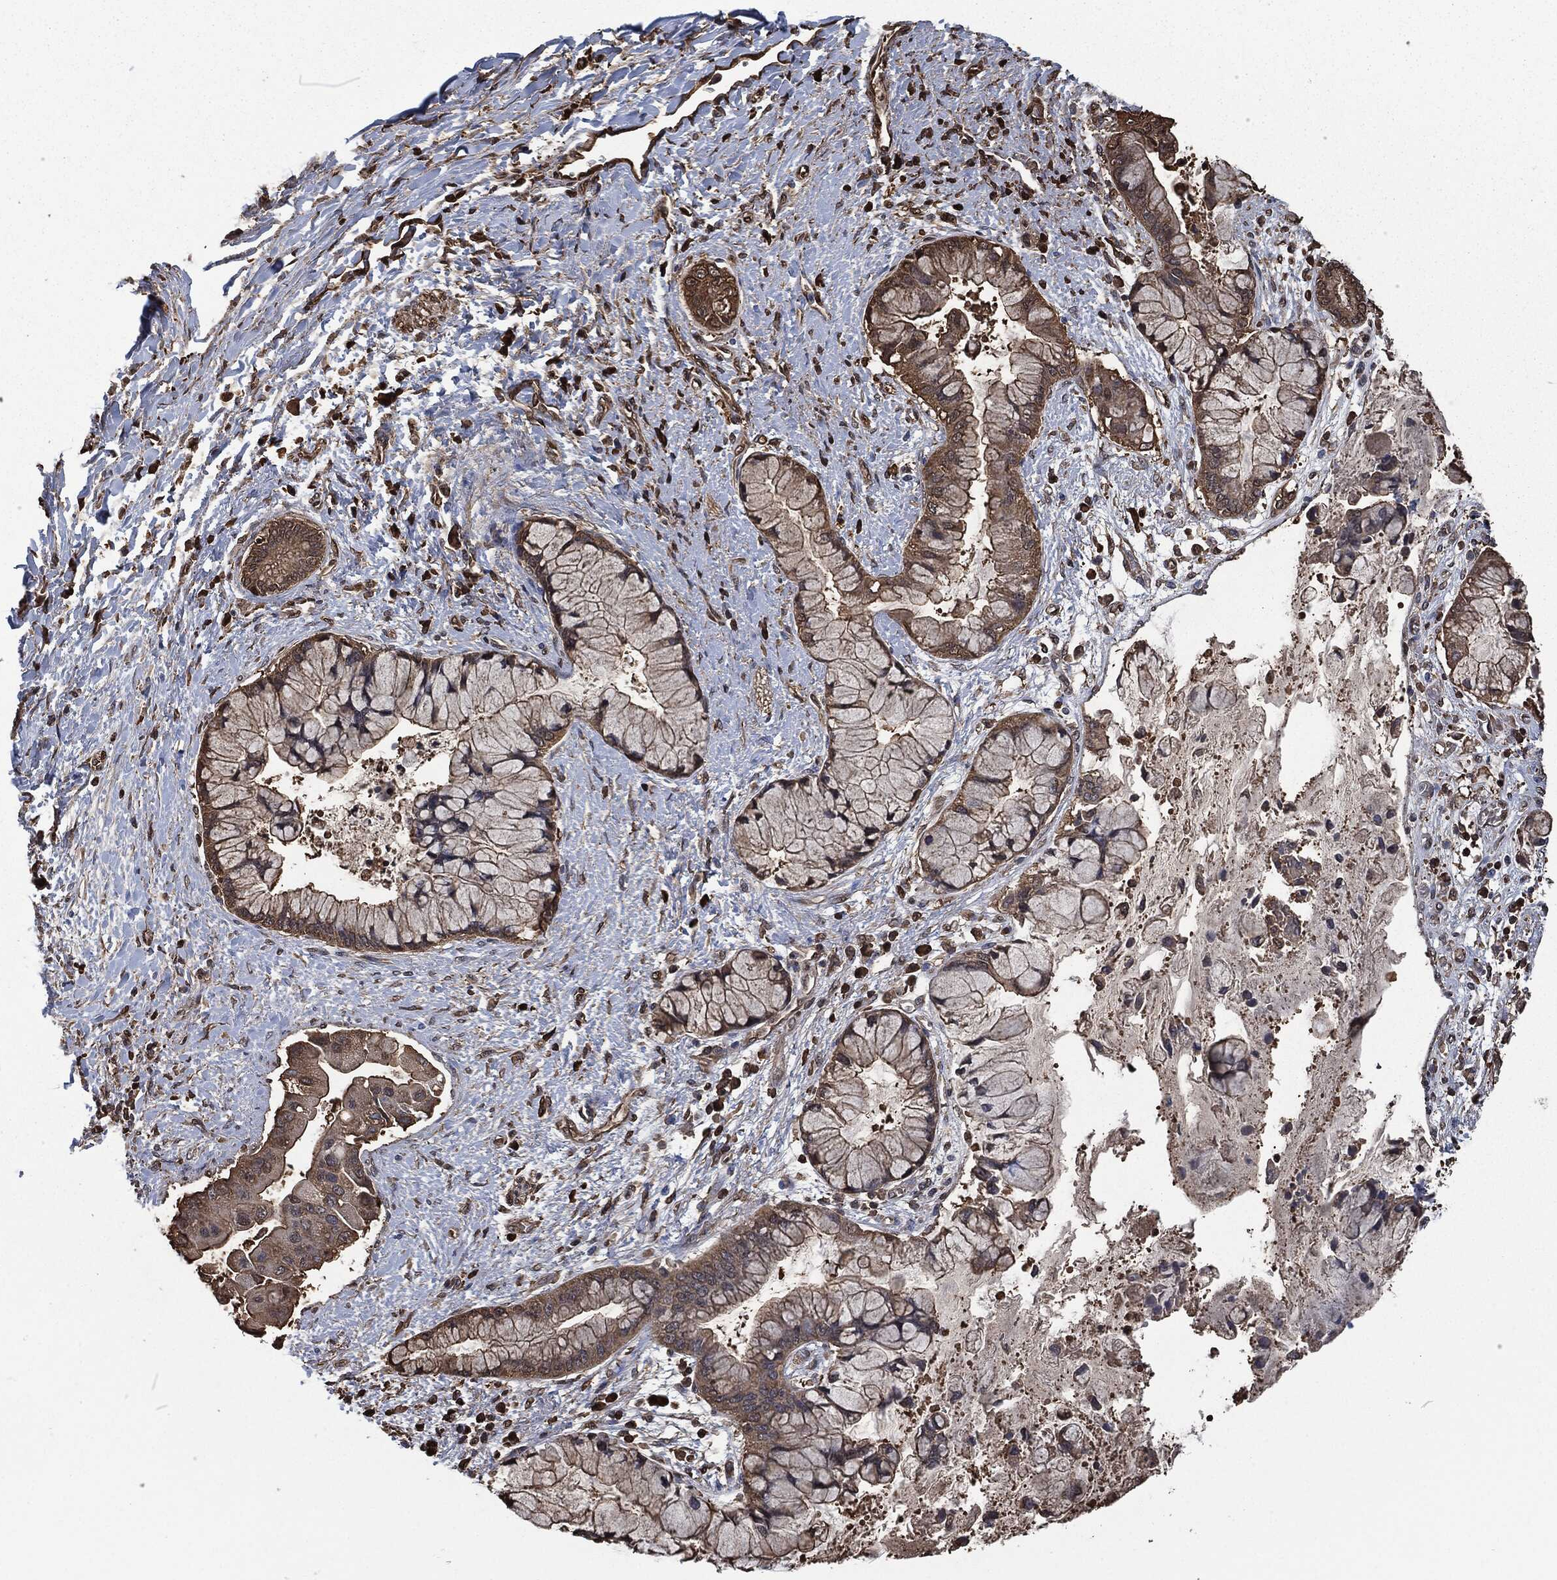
{"staining": {"intensity": "moderate", "quantity": "25%-75%", "location": "cytoplasmic/membranous"}, "tissue": "liver cancer", "cell_type": "Tumor cells", "image_type": "cancer", "snomed": [{"axis": "morphology", "description": "Normal tissue, NOS"}, {"axis": "morphology", "description": "Cholangiocarcinoma"}, {"axis": "topography", "description": "Liver"}, {"axis": "topography", "description": "Peripheral nerve tissue"}], "caption": "Protein expression by immunohistochemistry exhibits moderate cytoplasmic/membranous expression in about 25%-75% of tumor cells in liver cancer. Using DAB (brown) and hematoxylin (blue) stains, captured at high magnification using brightfield microscopy.", "gene": "PRDX4", "patient": {"sex": "male", "age": 50}}